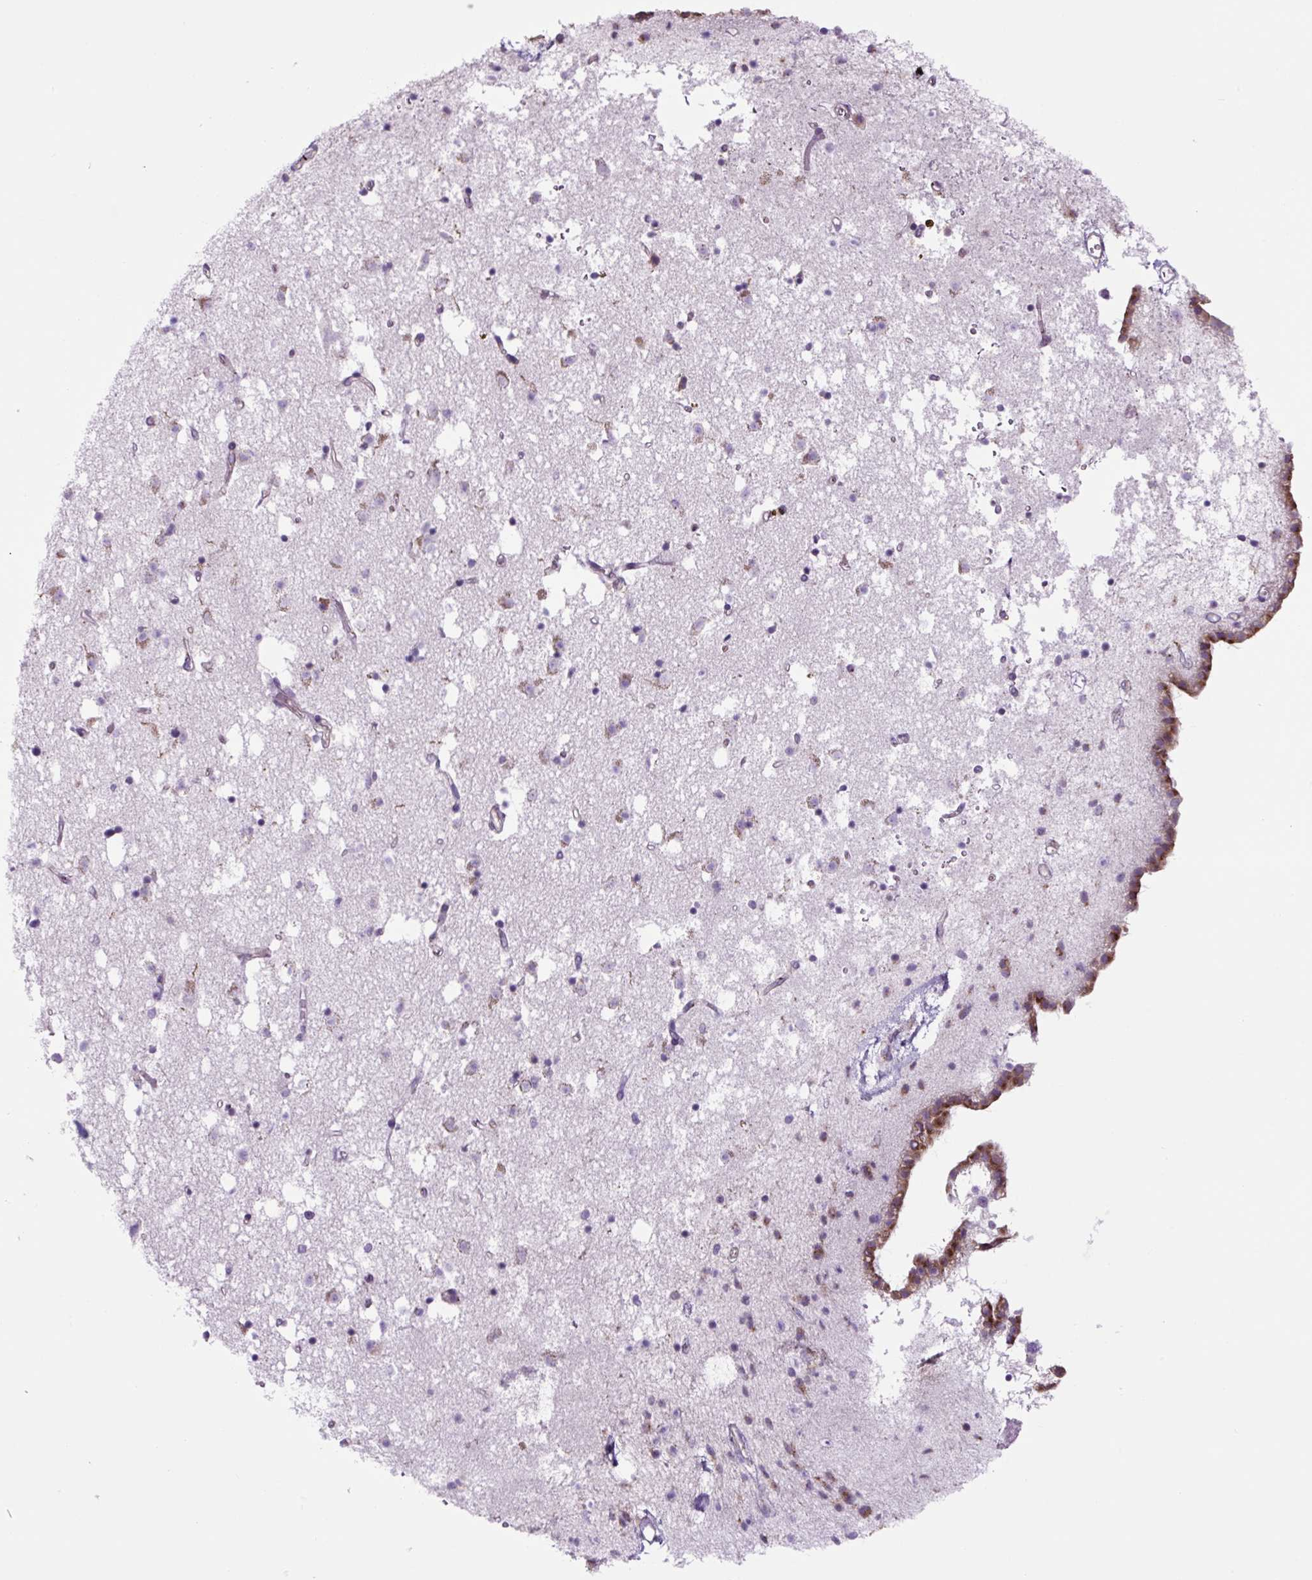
{"staining": {"intensity": "moderate", "quantity": "<25%", "location": "cytoplasmic/membranous"}, "tissue": "caudate", "cell_type": "Glial cells", "image_type": "normal", "snomed": [{"axis": "morphology", "description": "Normal tissue, NOS"}, {"axis": "topography", "description": "Lateral ventricle wall"}], "caption": "A photomicrograph of caudate stained for a protein exhibits moderate cytoplasmic/membranous brown staining in glial cells. (DAB (3,3'-diaminobenzidine) IHC with brightfield microscopy, high magnification).", "gene": "GORASP1", "patient": {"sex": "male", "age": 58}}